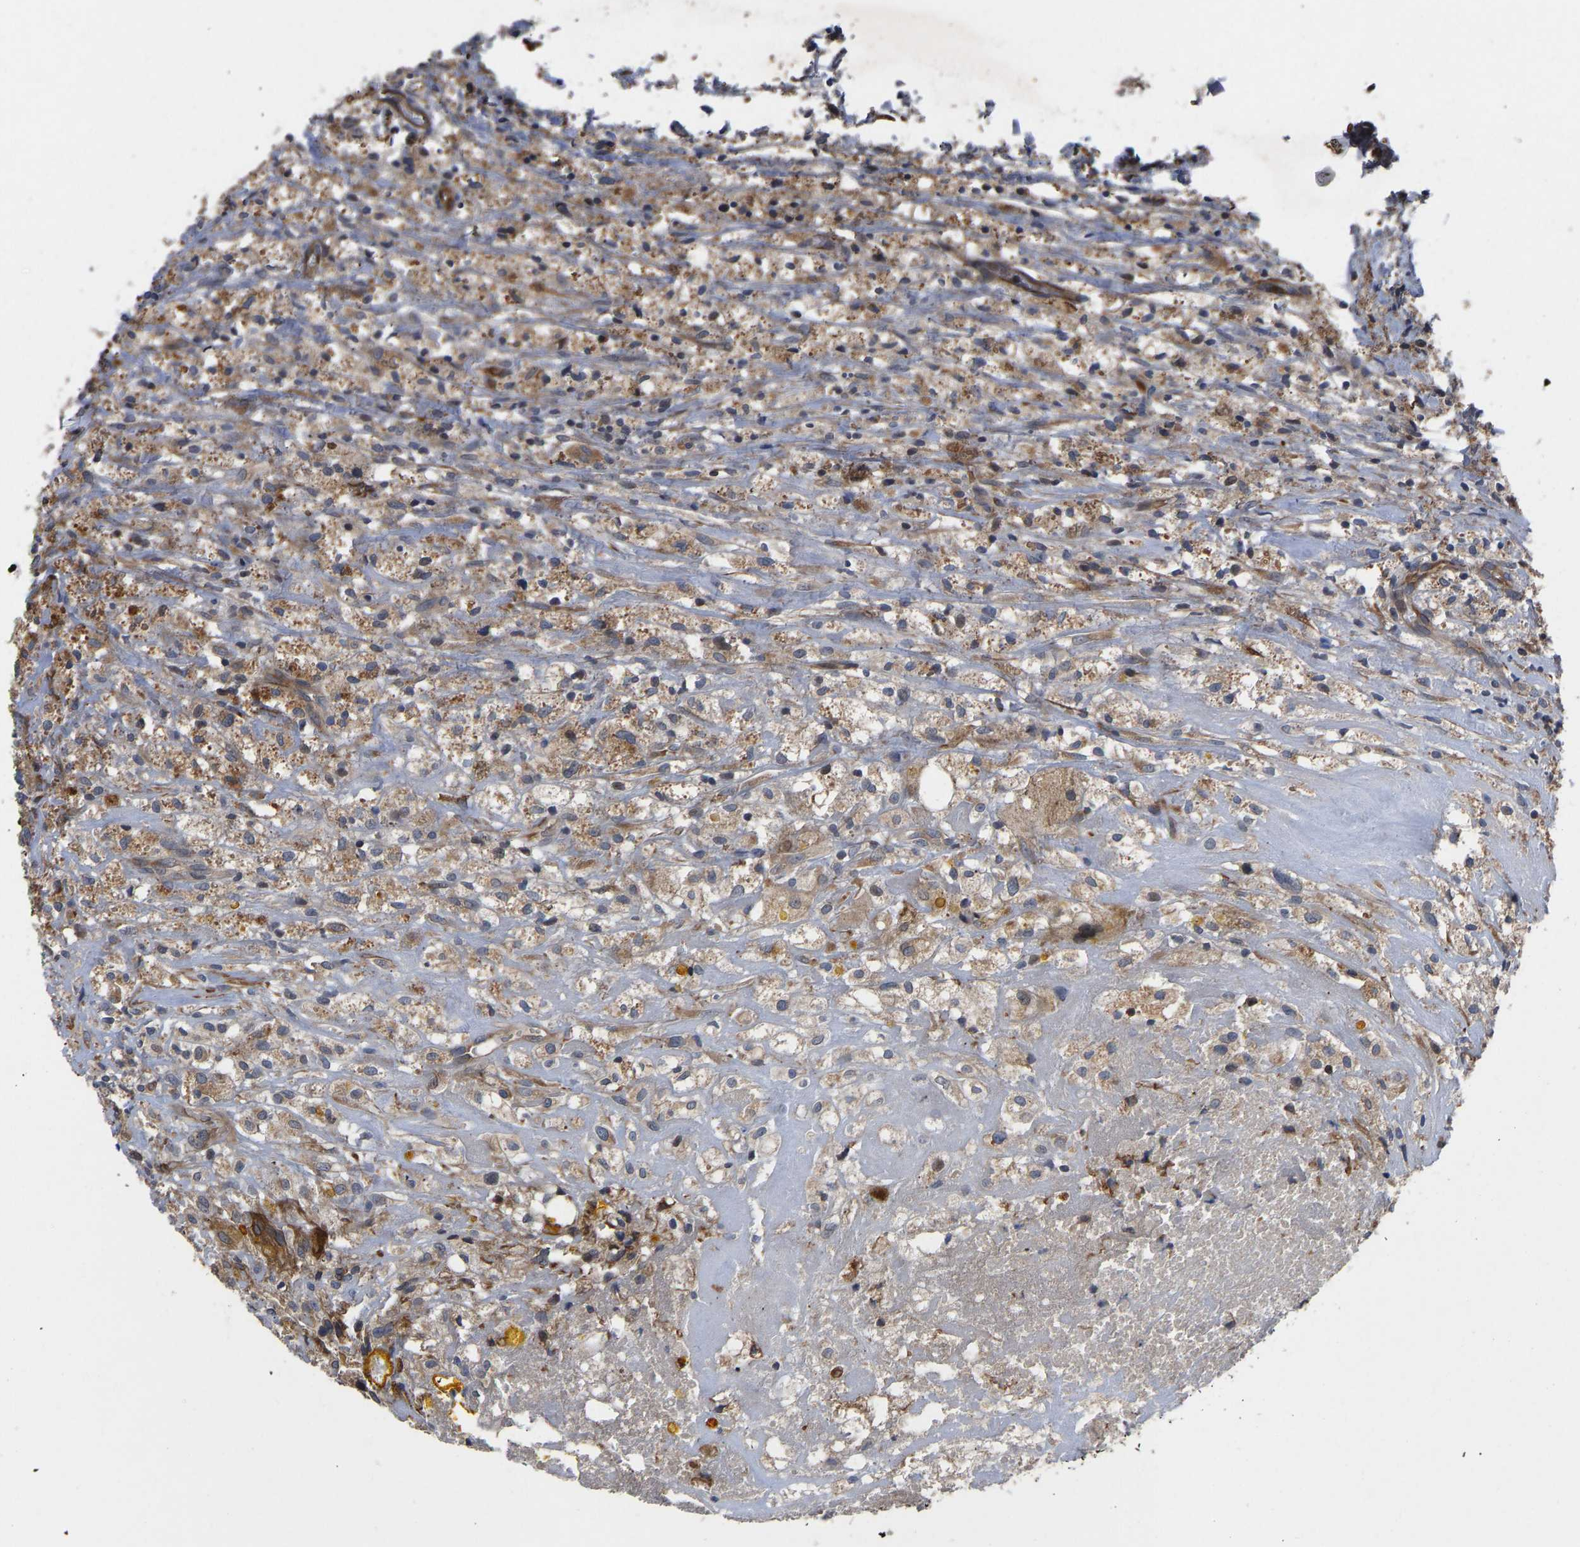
{"staining": {"intensity": "moderate", "quantity": ">75%", "location": "cytoplasmic/membranous"}, "tissue": "testis cancer", "cell_type": "Tumor cells", "image_type": "cancer", "snomed": [{"axis": "morphology", "description": "Carcinoma, Embryonal, NOS"}, {"axis": "topography", "description": "Testis"}], "caption": "Immunohistochemistry (IHC) staining of testis embryonal carcinoma, which exhibits medium levels of moderate cytoplasmic/membranous staining in about >75% of tumor cells indicating moderate cytoplasmic/membranous protein positivity. The staining was performed using DAB (brown) for protein detection and nuclei were counterstained in hematoxylin (blue).", "gene": "FRRS1", "patient": {"sex": "male", "age": 2}}